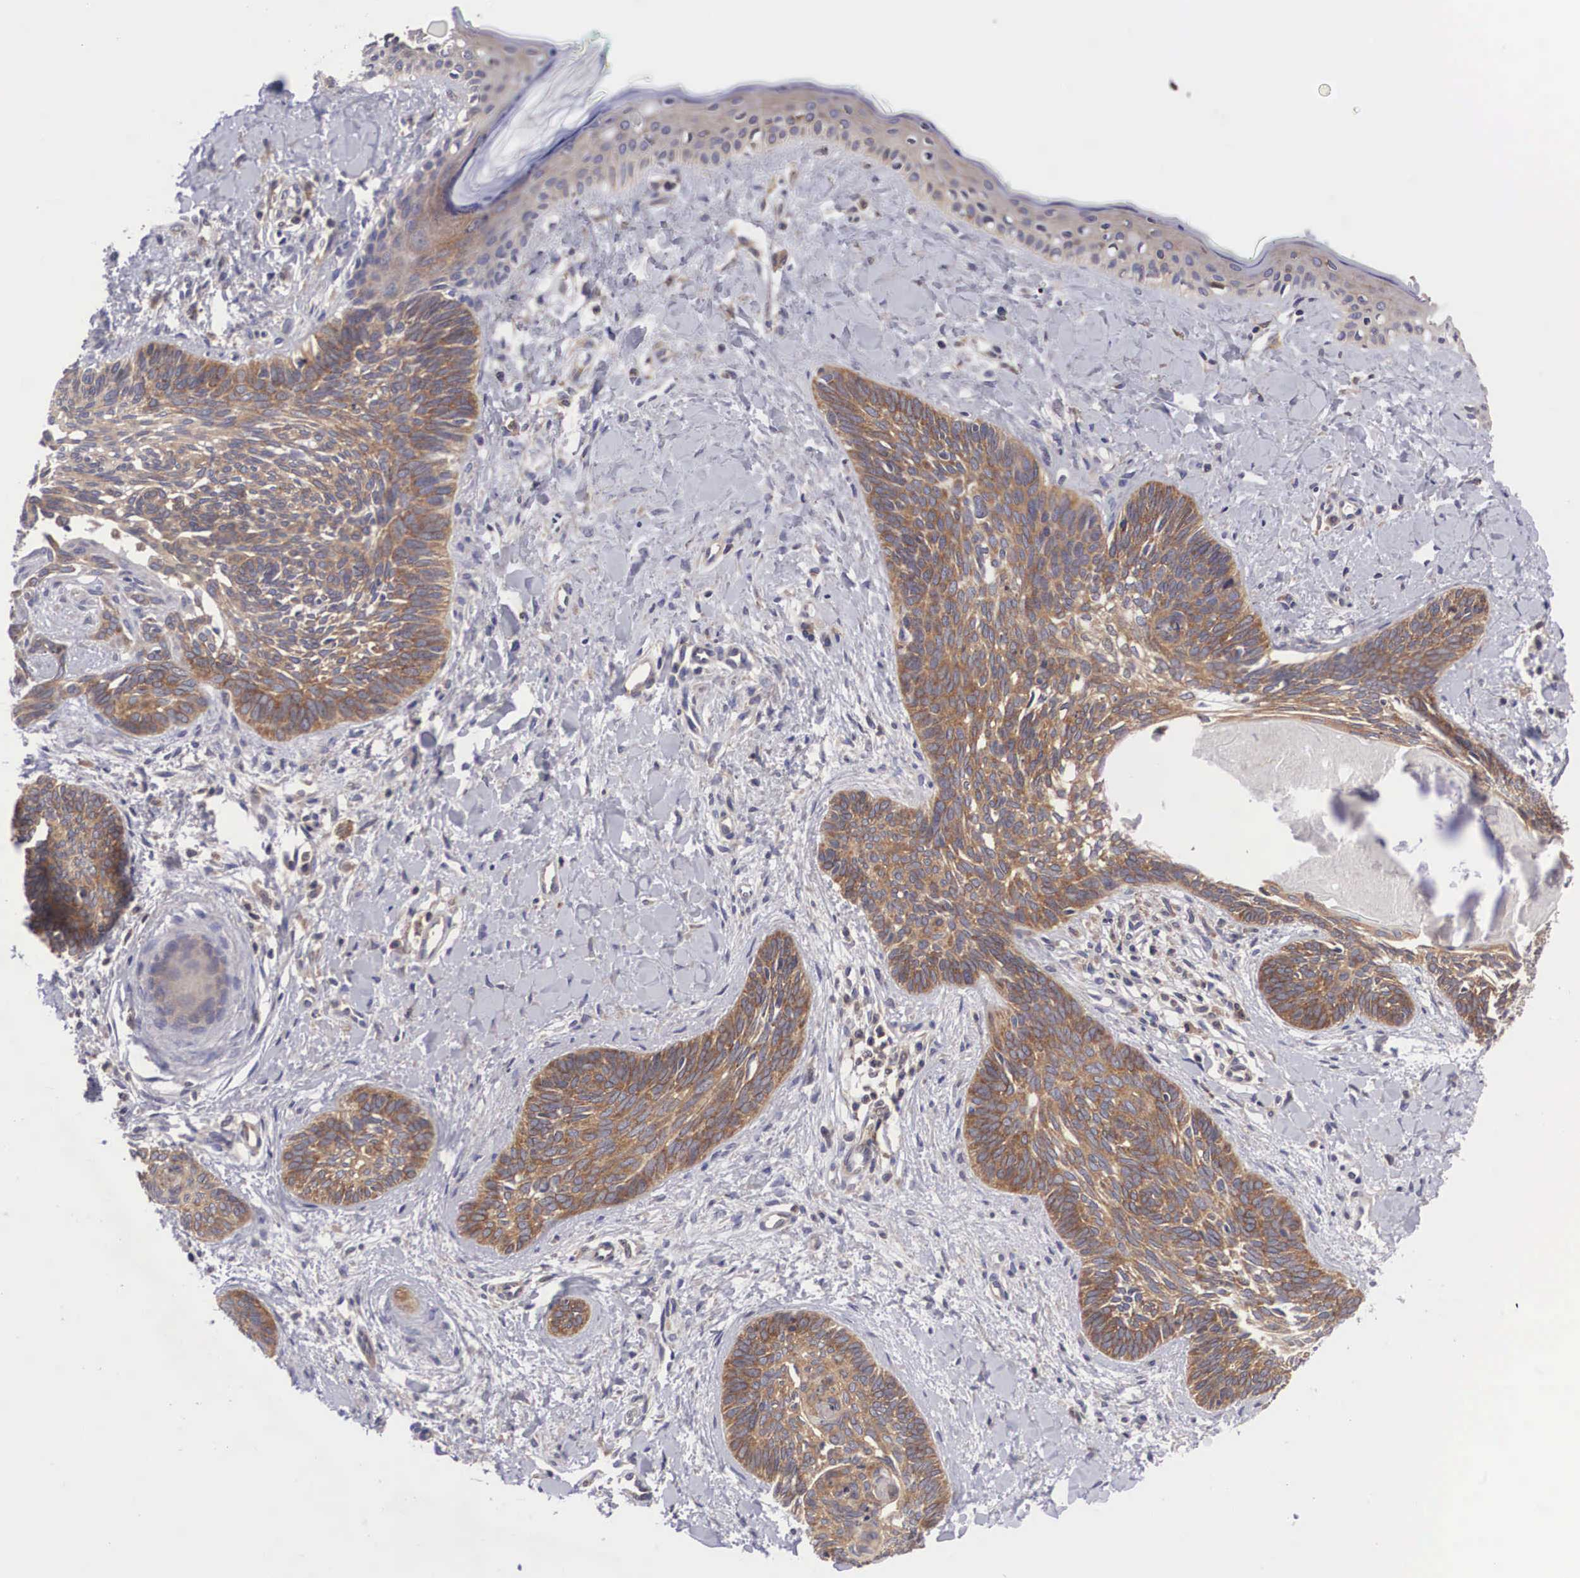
{"staining": {"intensity": "moderate", "quantity": ">75%", "location": "cytoplasmic/membranous"}, "tissue": "skin cancer", "cell_type": "Tumor cells", "image_type": "cancer", "snomed": [{"axis": "morphology", "description": "Basal cell carcinoma"}, {"axis": "topography", "description": "Skin"}], "caption": "Skin basal cell carcinoma stained for a protein exhibits moderate cytoplasmic/membranous positivity in tumor cells.", "gene": "GRIPAP1", "patient": {"sex": "female", "age": 81}}